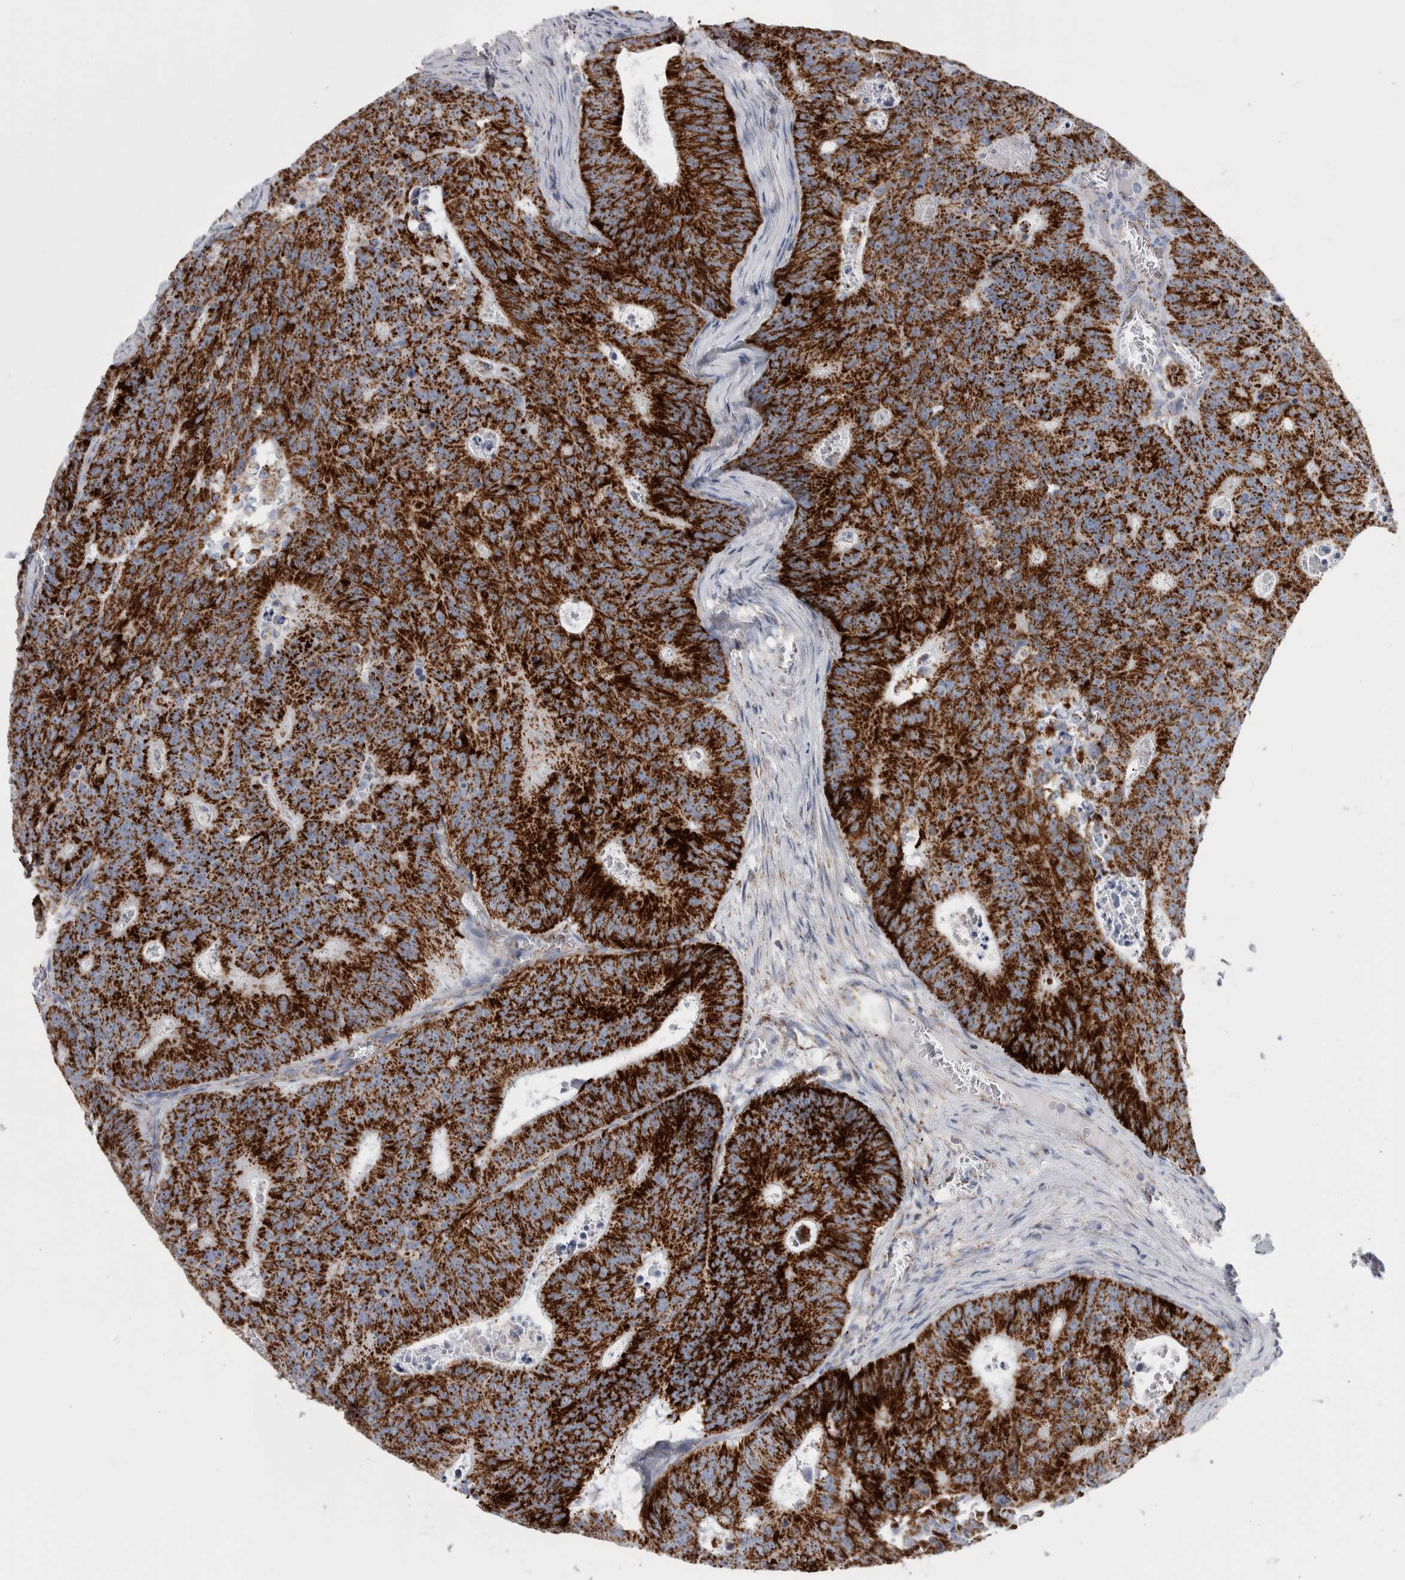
{"staining": {"intensity": "strong", "quantity": ">75%", "location": "cytoplasmic/membranous"}, "tissue": "colorectal cancer", "cell_type": "Tumor cells", "image_type": "cancer", "snomed": [{"axis": "morphology", "description": "Adenocarcinoma, NOS"}, {"axis": "topography", "description": "Colon"}], "caption": "Protein staining of colorectal adenocarcinoma tissue exhibits strong cytoplasmic/membranous positivity in approximately >75% of tumor cells. (DAB = brown stain, brightfield microscopy at high magnification).", "gene": "ETFA", "patient": {"sex": "male", "age": 87}}